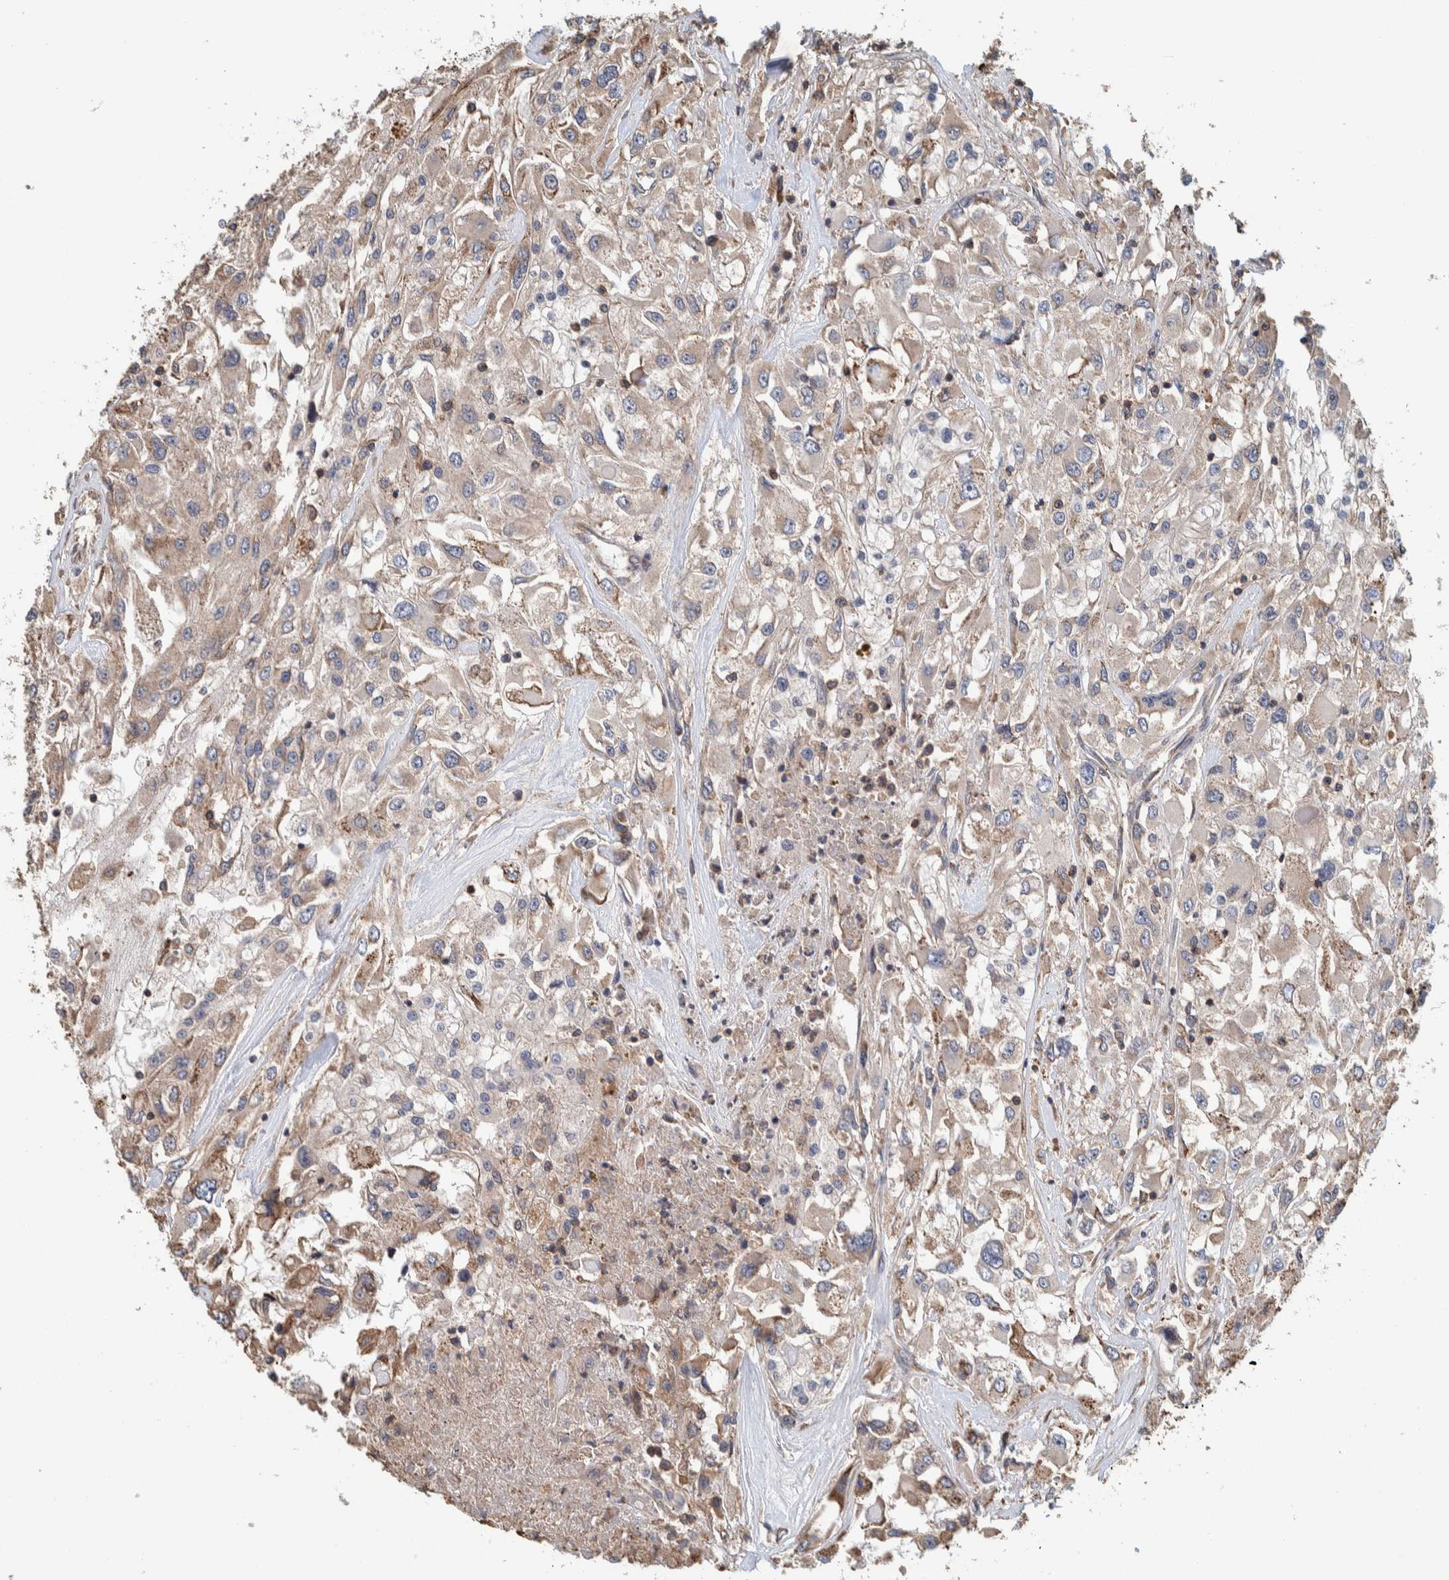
{"staining": {"intensity": "weak", "quantity": "25%-75%", "location": "cytoplasmic/membranous"}, "tissue": "renal cancer", "cell_type": "Tumor cells", "image_type": "cancer", "snomed": [{"axis": "morphology", "description": "Adenocarcinoma, NOS"}, {"axis": "topography", "description": "Kidney"}], "caption": "Immunohistochemistry staining of renal cancer (adenocarcinoma), which displays low levels of weak cytoplasmic/membranous expression in about 25%-75% of tumor cells indicating weak cytoplasmic/membranous protein expression. The staining was performed using DAB (brown) for protein detection and nuclei were counterstained in hematoxylin (blue).", "gene": "PLA2G3", "patient": {"sex": "female", "age": 52}}